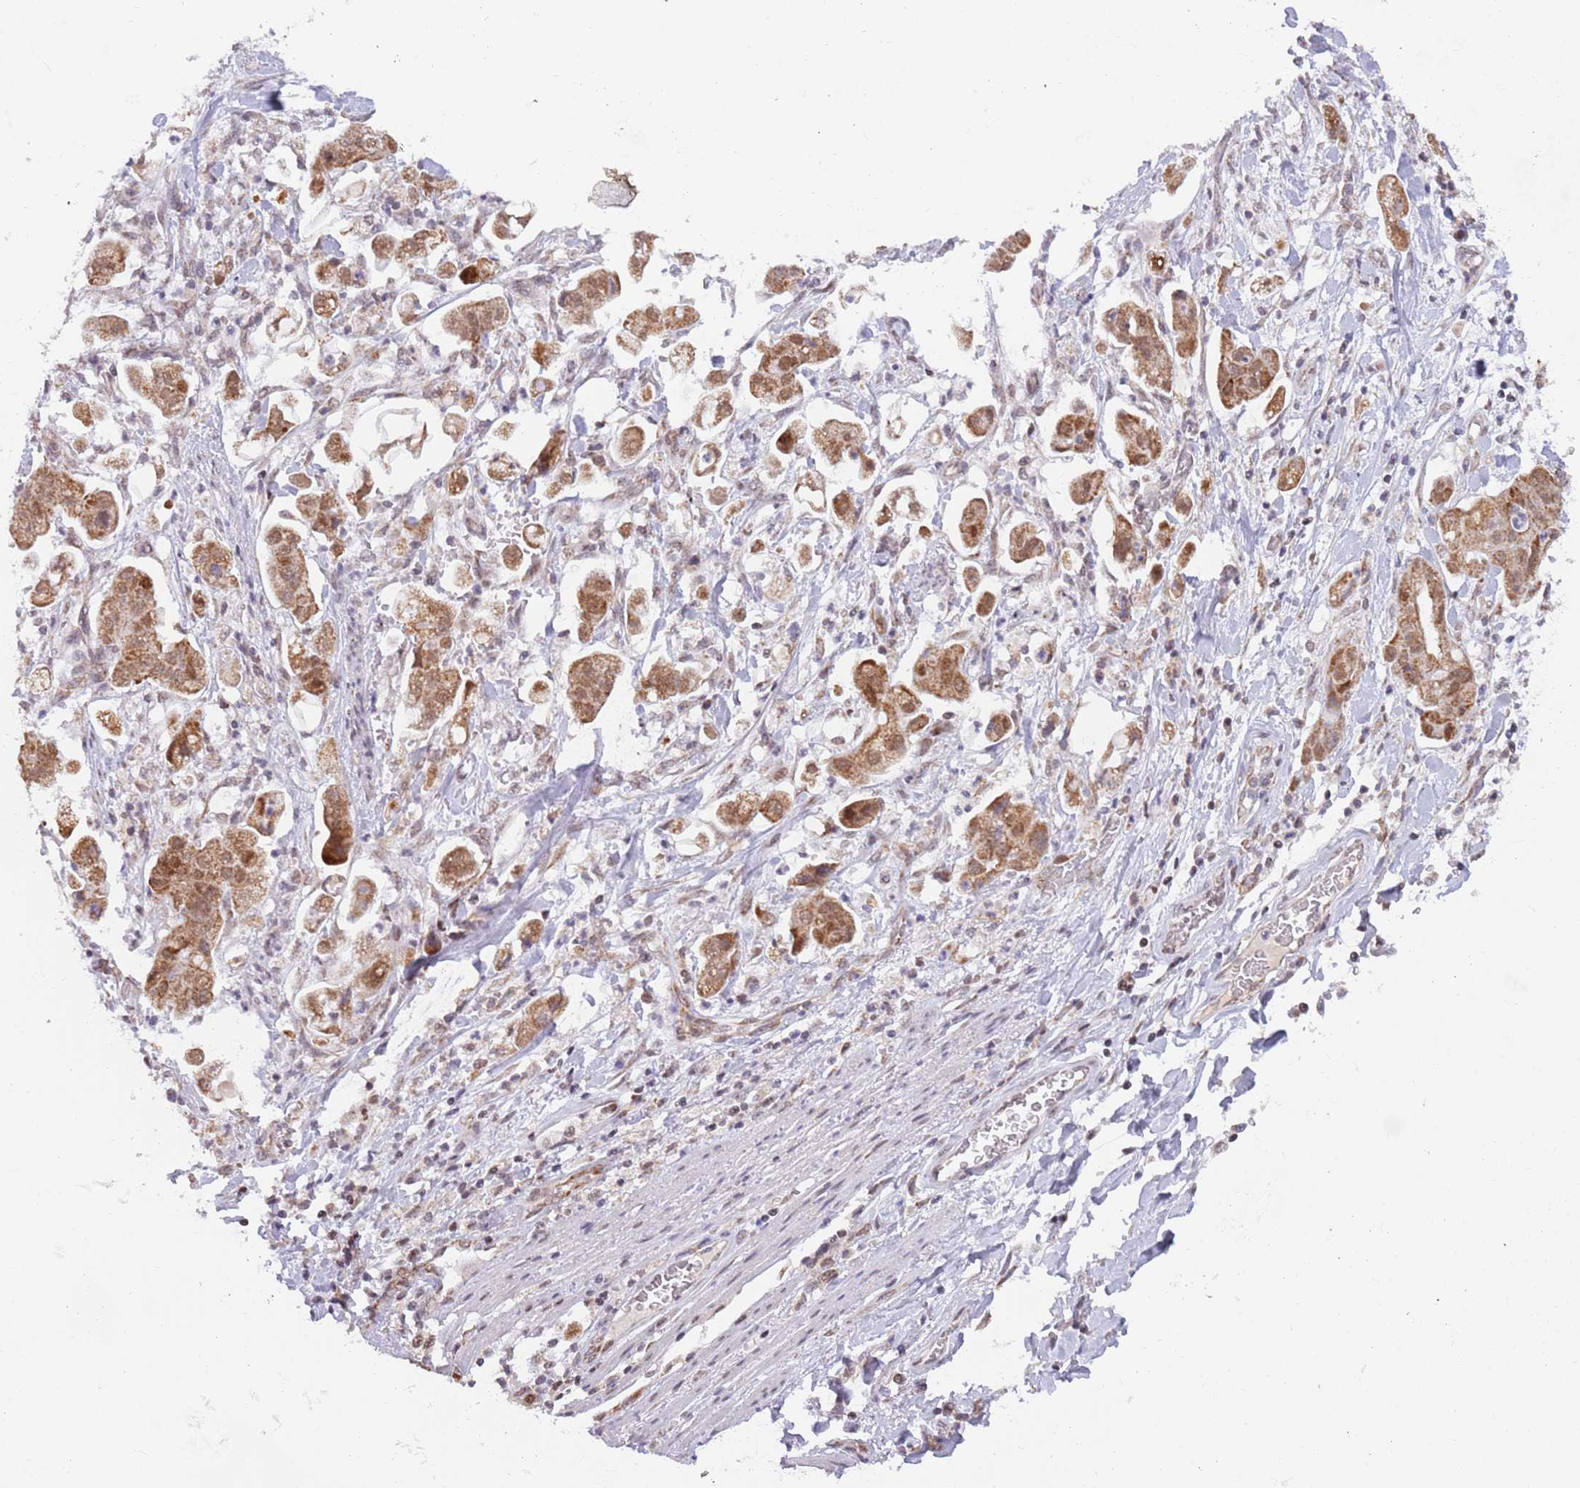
{"staining": {"intensity": "moderate", "quantity": ">75%", "location": "cytoplasmic/membranous,nuclear"}, "tissue": "stomach cancer", "cell_type": "Tumor cells", "image_type": "cancer", "snomed": [{"axis": "morphology", "description": "Adenocarcinoma, NOS"}, {"axis": "topography", "description": "Stomach"}], "caption": "Immunohistochemistry of human stomach adenocarcinoma demonstrates medium levels of moderate cytoplasmic/membranous and nuclear positivity in about >75% of tumor cells.", "gene": "TIMM13", "patient": {"sex": "male", "age": 62}}